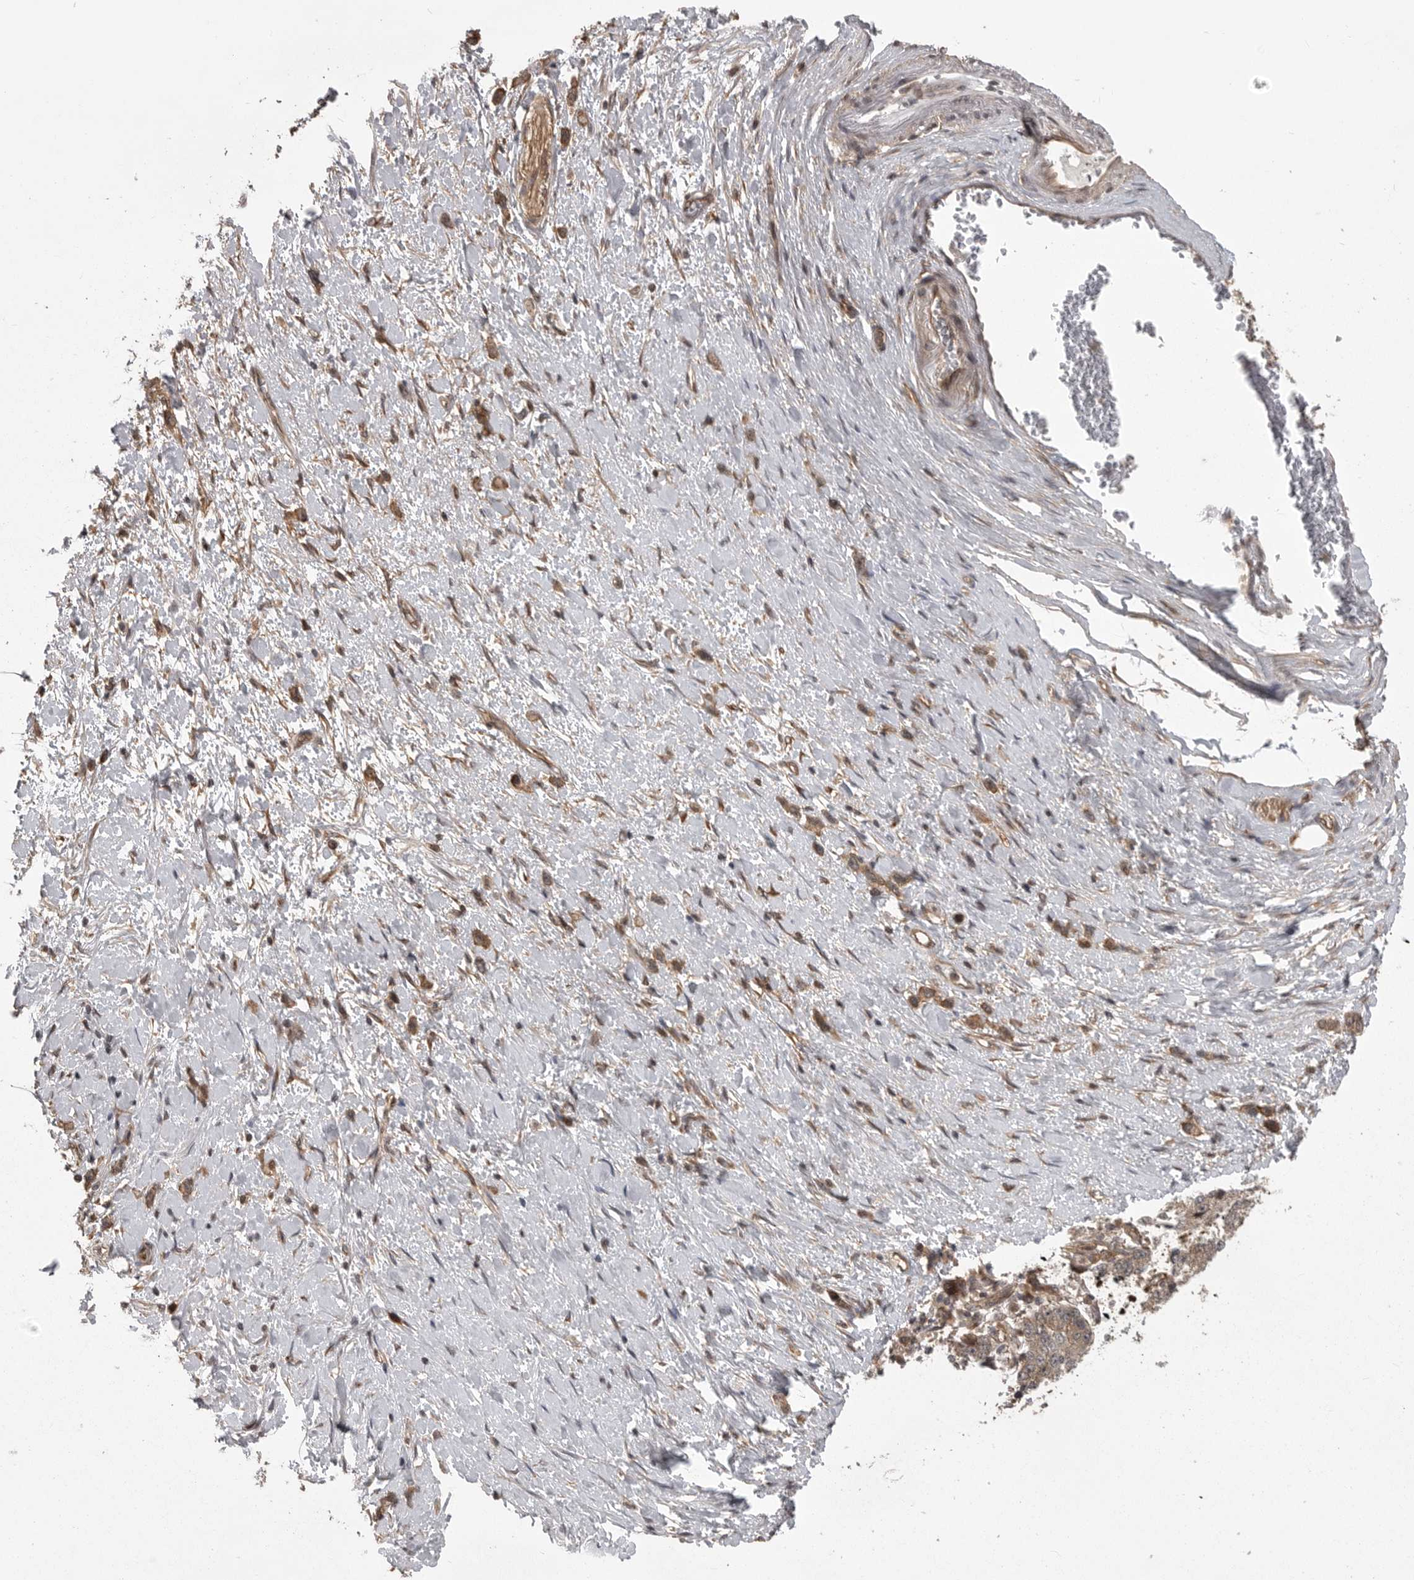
{"staining": {"intensity": "moderate", "quantity": ">75%", "location": "cytoplasmic/membranous"}, "tissue": "stomach cancer", "cell_type": "Tumor cells", "image_type": "cancer", "snomed": [{"axis": "morphology", "description": "Adenocarcinoma, NOS"}, {"axis": "topography", "description": "Stomach"}], "caption": "Tumor cells demonstrate medium levels of moderate cytoplasmic/membranous staining in approximately >75% of cells in human stomach adenocarcinoma.", "gene": "DNAJC8", "patient": {"sex": "female", "age": 65}}